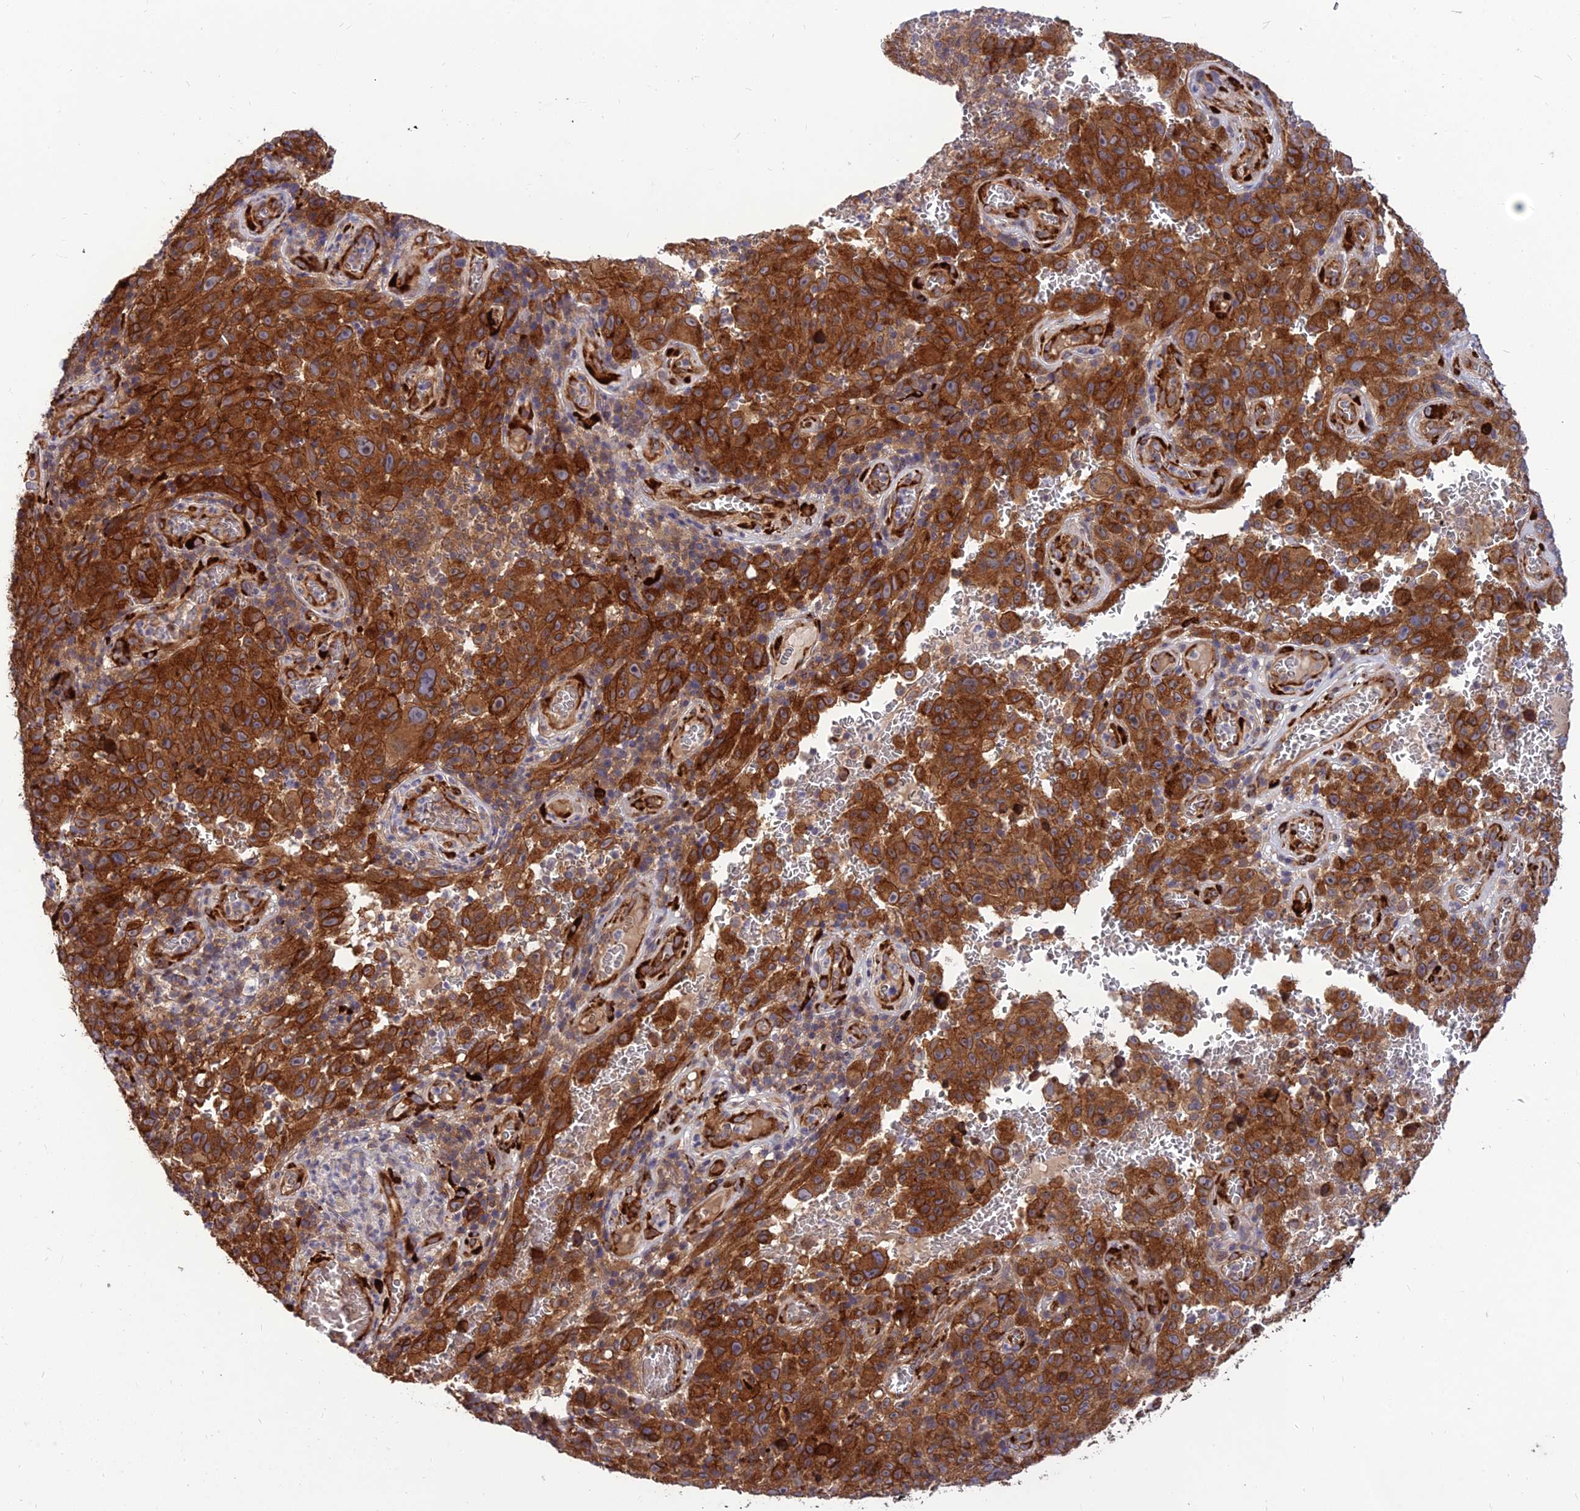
{"staining": {"intensity": "strong", "quantity": ">75%", "location": "cytoplasmic/membranous"}, "tissue": "melanoma", "cell_type": "Tumor cells", "image_type": "cancer", "snomed": [{"axis": "morphology", "description": "Malignant melanoma, NOS"}, {"axis": "topography", "description": "Skin"}], "caption": "Tumor cells demonstrate high levels of strong cytoplasmic/membranous expression in about >75% of cells in human malignant melanoma. Using DAB (brown) and hematoxylin (blue) stains, captured at high magnification using brightfield microscopy.", "gene": "CRTAP", "patient": {"sex": "female", "age": 82}}